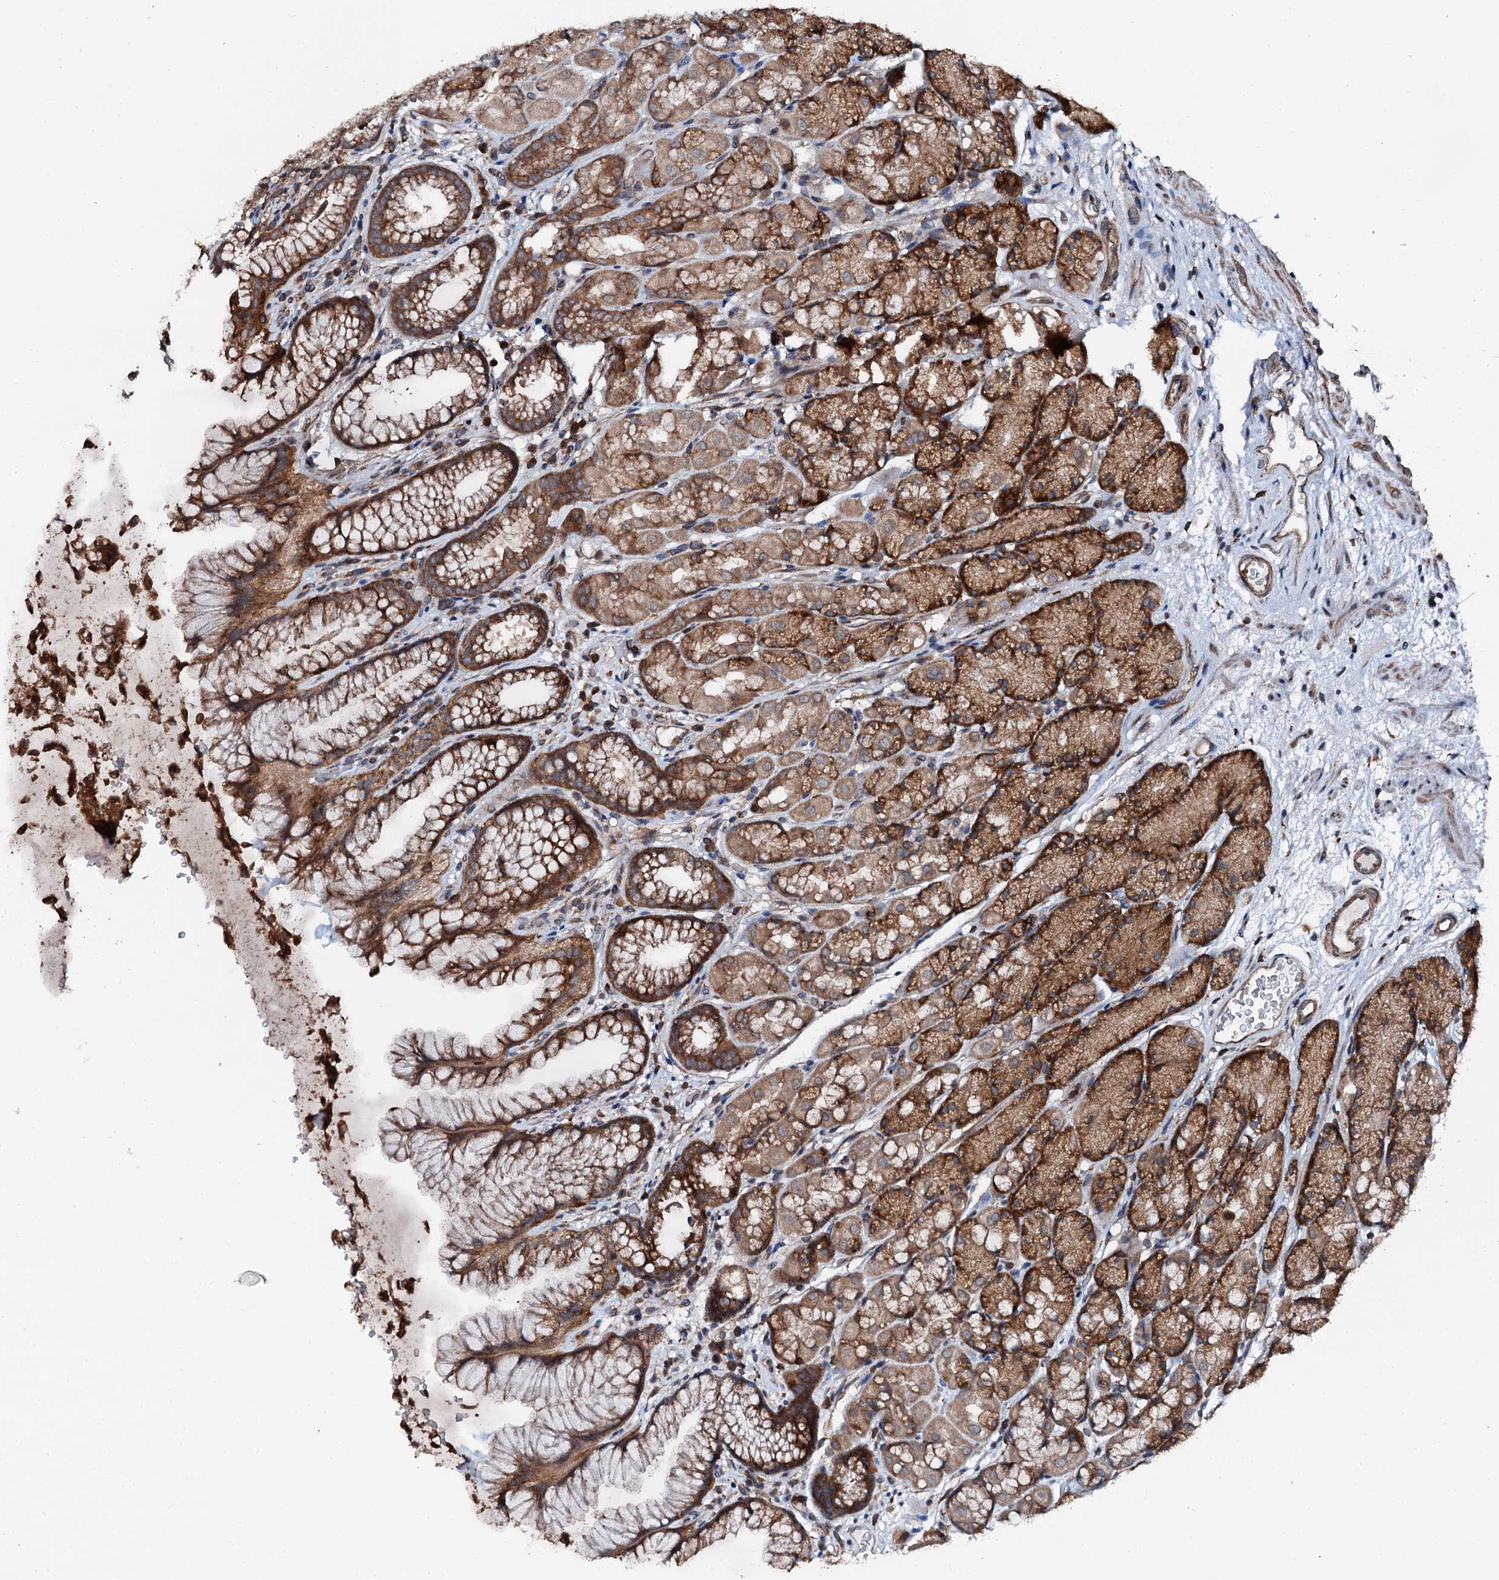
{"staining": {"intensity": "strong", "quantity": ">75%", "location": "cytoplasmic/membranous"}, "tissue": "stomach", "cell_type": "Glandular cells", "image_type": "normal", "snomed": [{"axis": "morphology", "description": "Normal tissue, NOS"}, {"axis": "topography", "description": "Stomach"}], "caption": "The photomicrograph reveals a brown stain indicating the presence of a protein in the cytoplasmic/membranous of glandular cells in stomach. (brown staining indicates protein expression, while blue staining denotes nuclei).", "gene": "EDC4", "patient": {"sex": "male", "age": 63}}